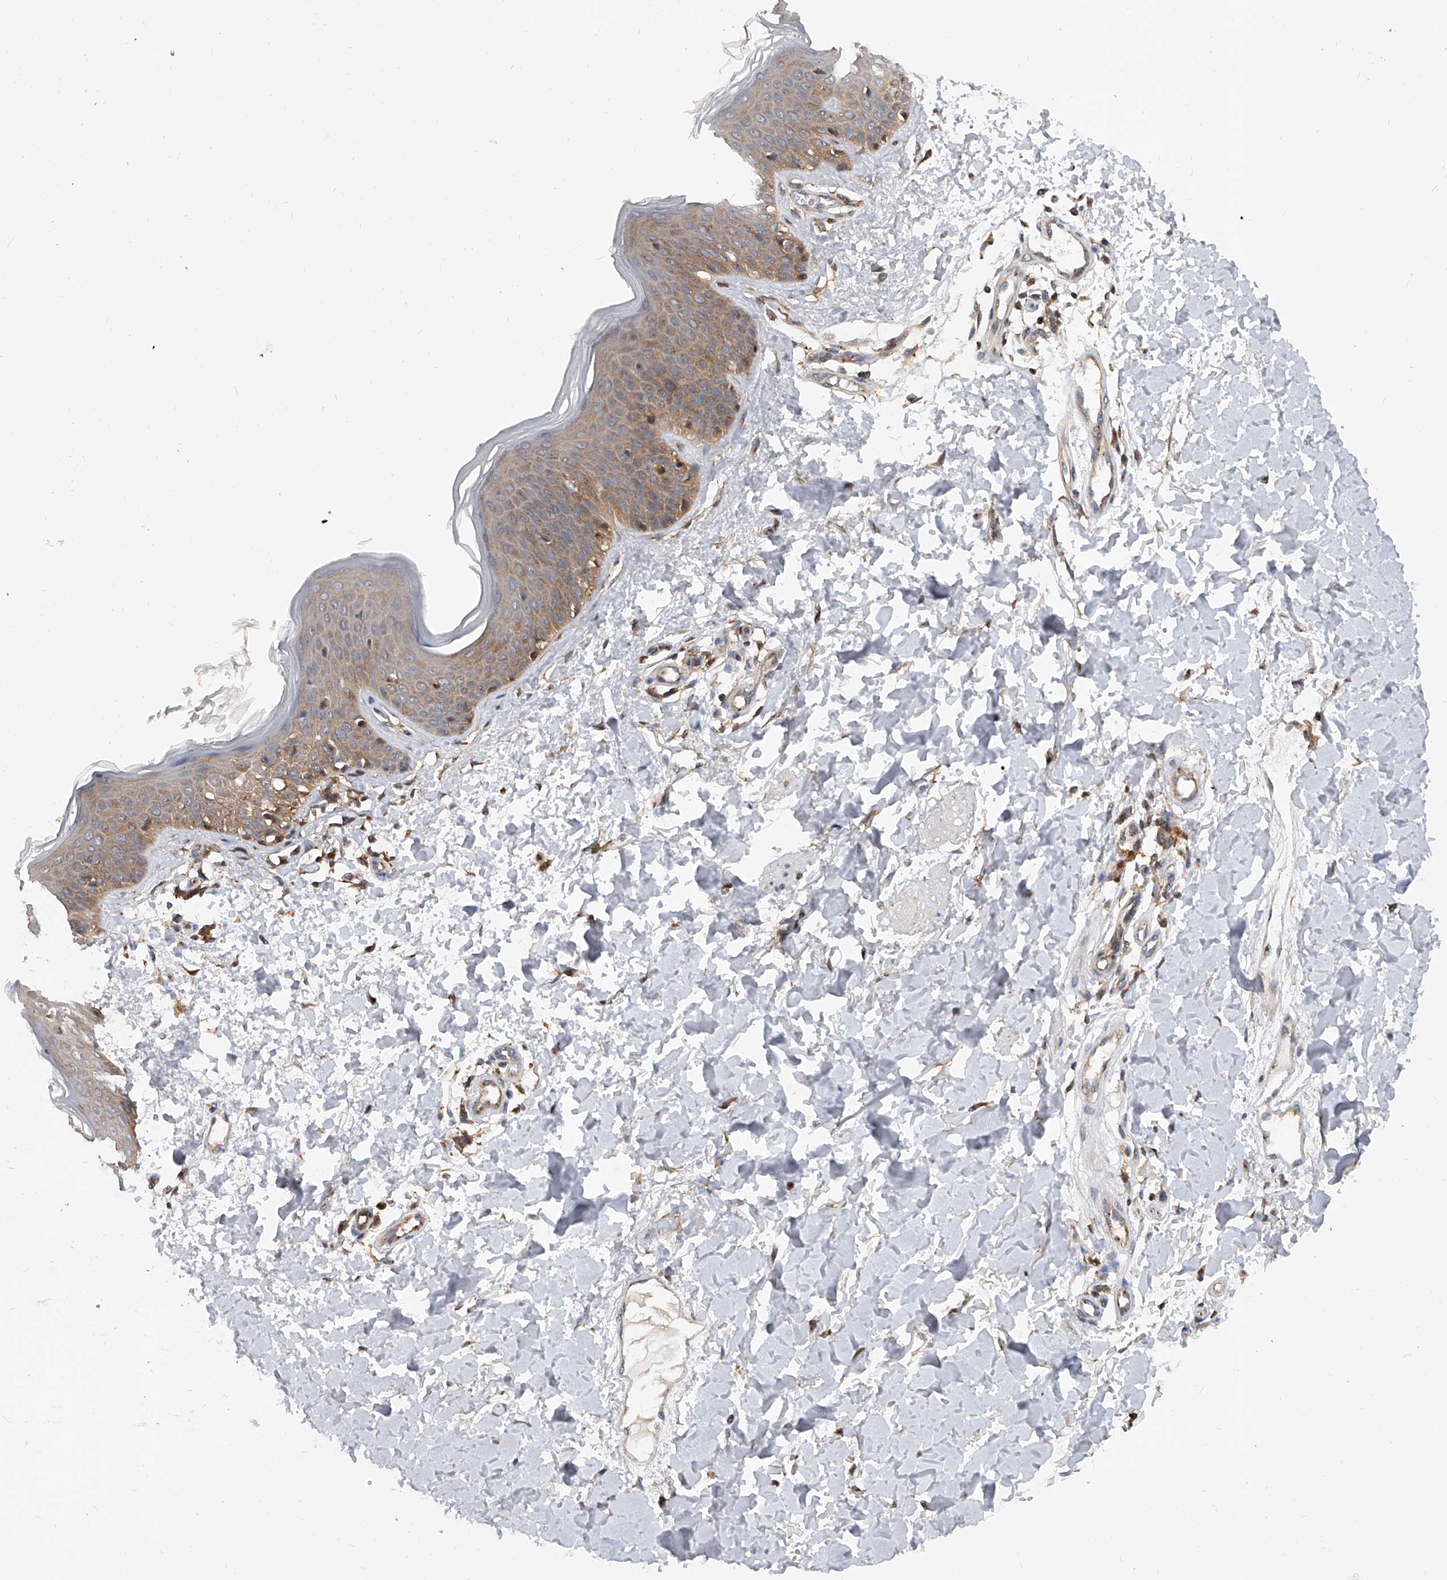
{"staining": {"intensity": "moderate", "quantity": ">75%", "location": "cytoplasmic/membranous"}, "tissue": "skin", "cell_type": "Fibroblasts", "image_type": "normal", "snomed": [{"axis": "morphology", "description": "Normal tissue, NOS"}, {"axis": "topography", "description": "Skin"}], "caption": "Normal skin demonstrates moderate cytoplasmic/membranous expression in about >75% of fibroblasts, visualized by immunohistochemistry. The staining is performed using DAB (3,3'-diaminobenzidine) brown chromogen to label protein expression. The nuclei are counter-stained blue using hematoxylin.", "gene": "CFAP410", "patient": {"sex": "male", "age": 37}}